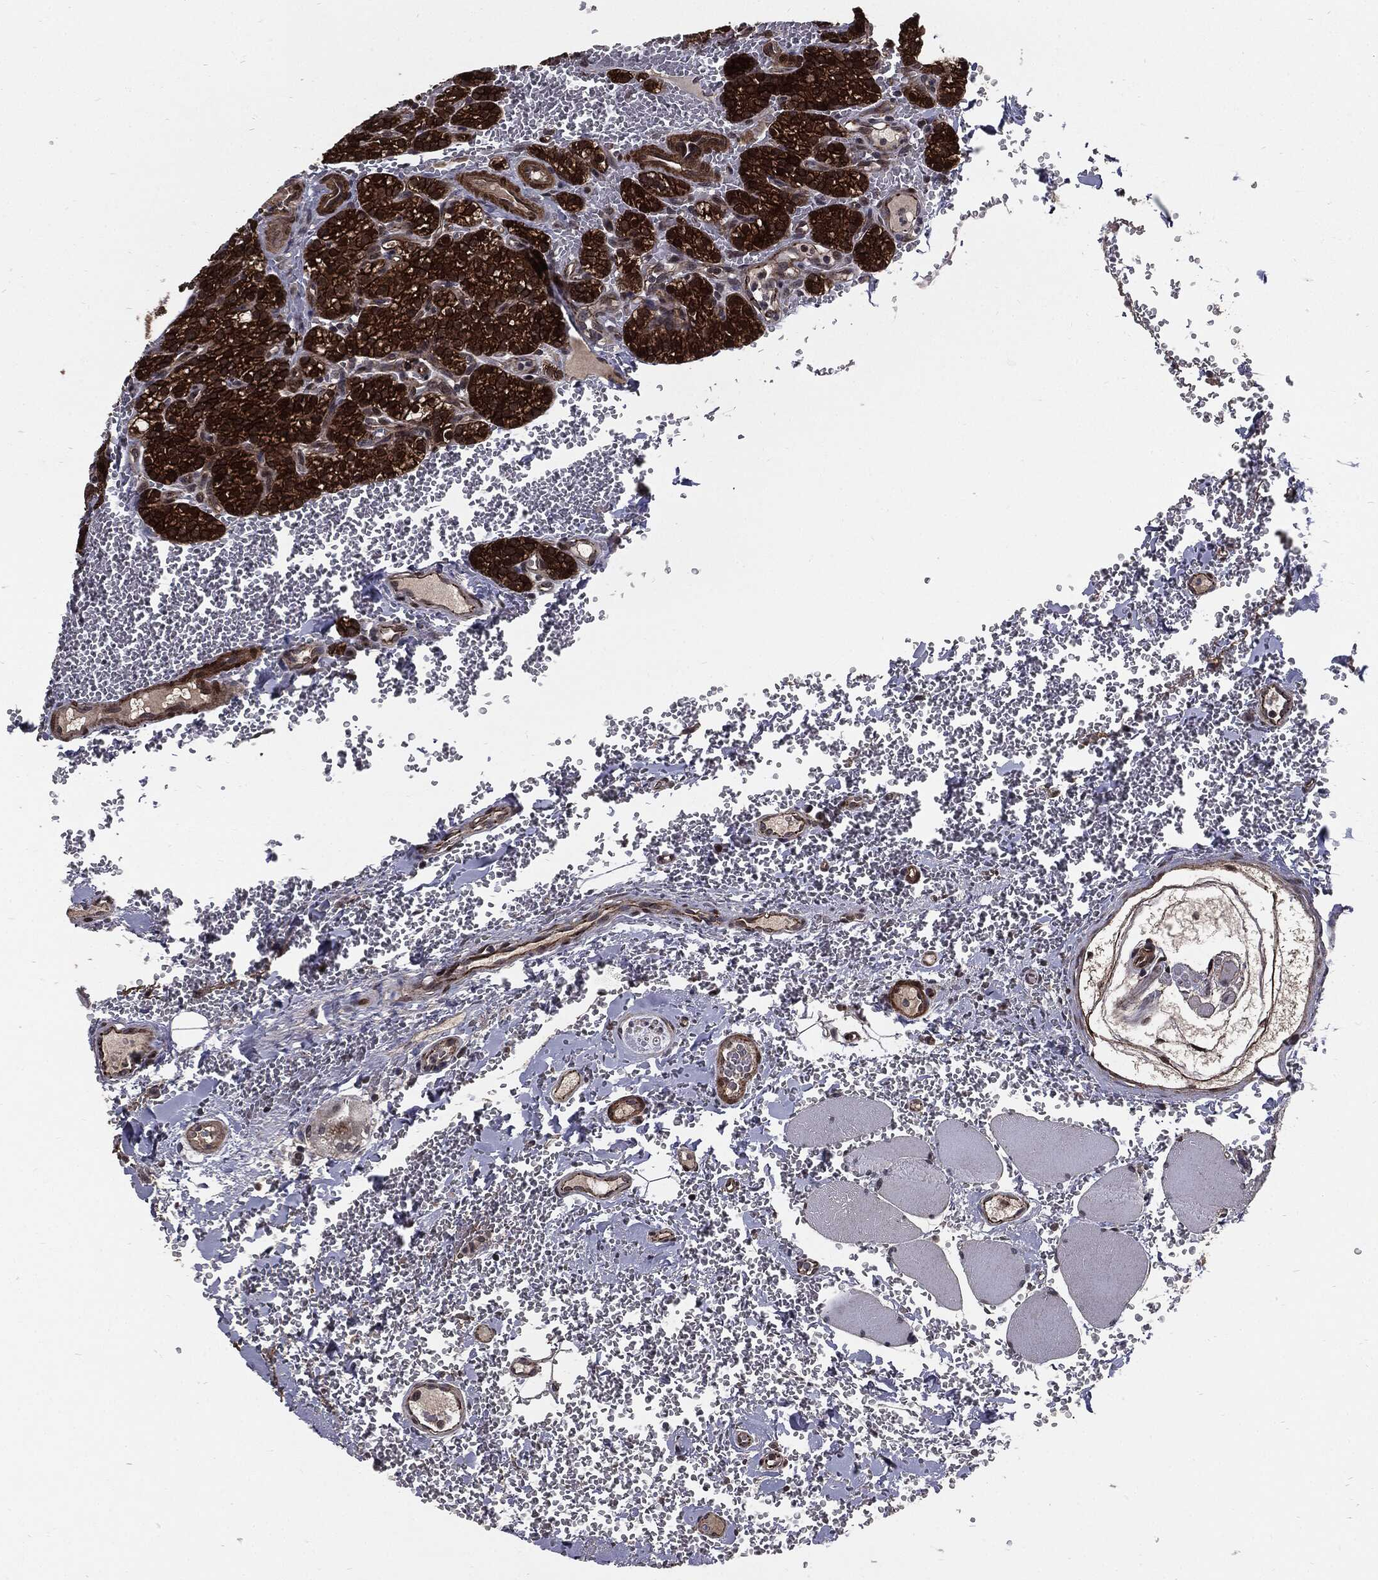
{"staining": {"intensity": "strong", "quantity": ">75%", "location": "cytoplasmic/membranous"}, "tissue": "parathyroid gland", "cell_type": "Glandular cells", "image_type": "normal", "snomed": [{"axis": "morphology", "description": "Normal tissue, NOS"}, {"axis": "topography", "description": "Parathyroid gland"}], "caption": "Immunohistochemical staining of unremarkable parathyroid gland displays >75% levels of strong cytoplasmic/membranous protein staining in approximately >75% of glandular cells.", "gene": "PTPA", "patient": {"sex": "female", "age": 67}}